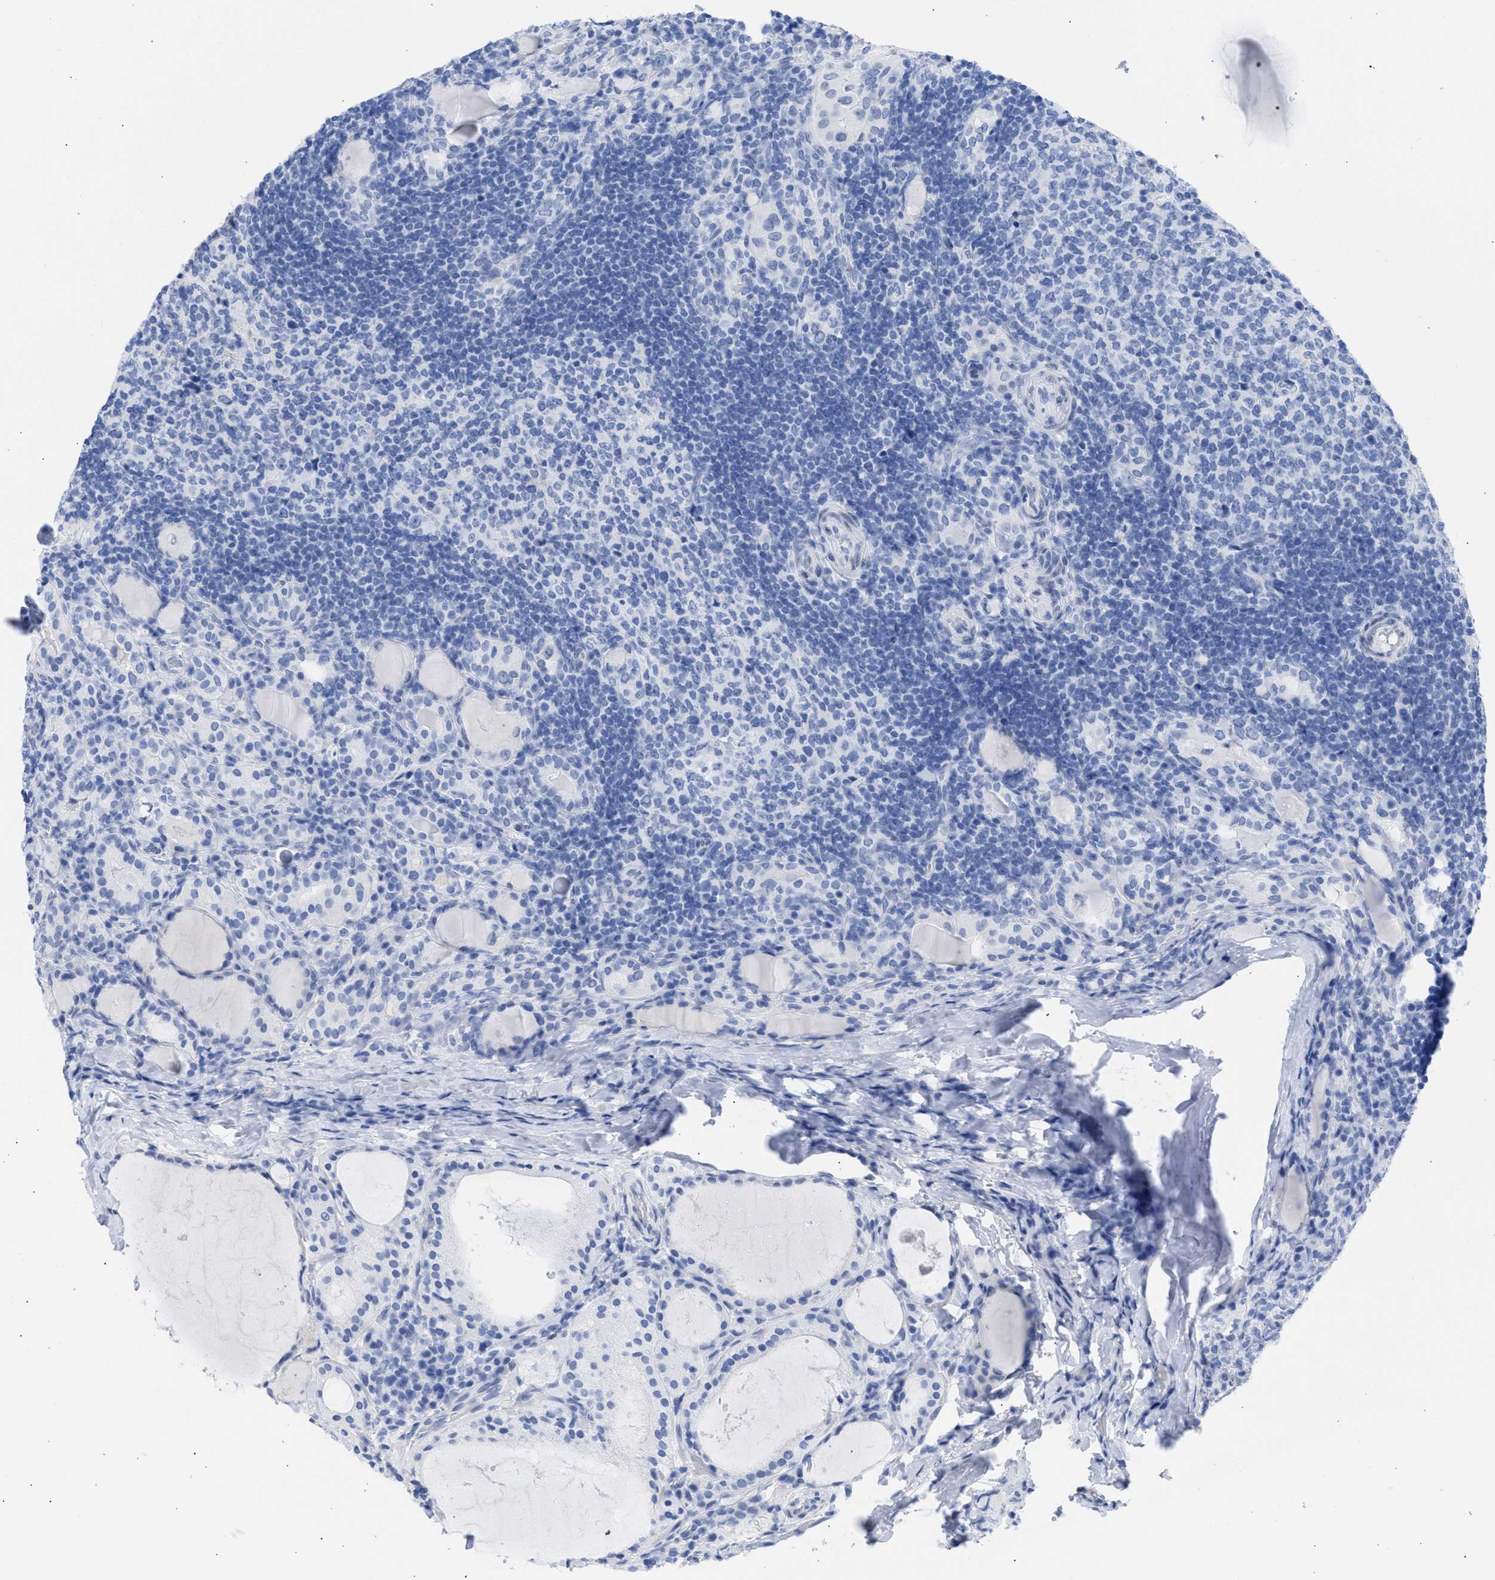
{"staining": {"intensity": "negative", "quantity": "none", "location": "none"}, "tissue": "thyroid cancer", "cell_type": "Tumor cells", "image_type": "cancer", "snomed": [{"axis": "morphology", "description": "Papillary adenocarcinoma, NOS"}, {"axis": "topography", "description": "Thyroid gland"}], "caption": "Immunohistochemistry (IHC) of papillary adenocarcinoma (thyroid) exhibits no staining in tumor cells.", "gene": "RSPH1", "patient": {"sex": "female", "age": 42}}